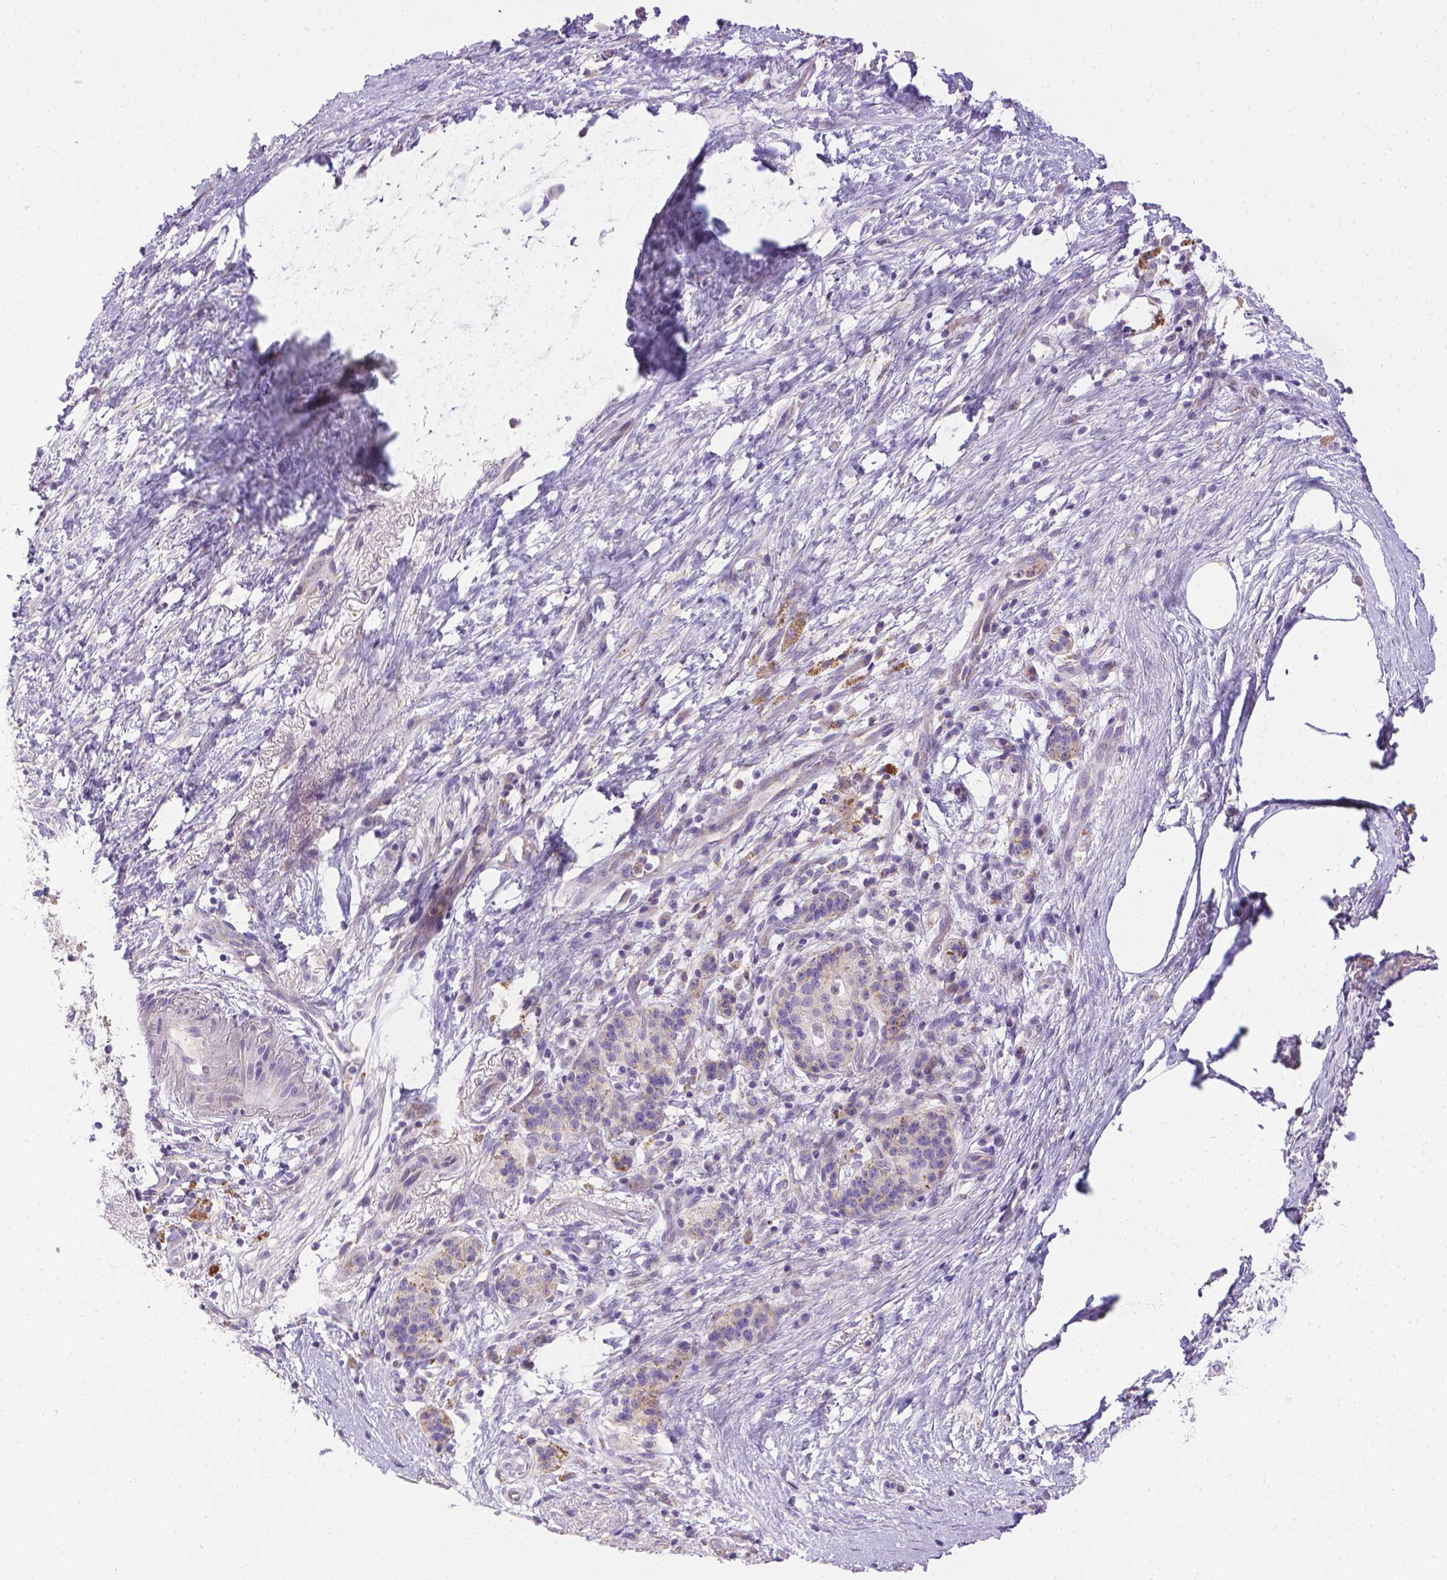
{"staining": {"intensity": "weak", "quantity": "<25%", "location": "cytoplasmic/membranous"}, "tissue": "pancreatic cancer", "cell_type": "Tumor cells", "image_type": "cancer", "snomed": [{"axis": "morphology", "description": "Adenocarcinoma, NOS"}, {"axis": "topography", "description": "Pancreas"}], "caption": "IHC of human pancreatic adenocarcinoma shows no expression in tumor cells.", "gene": "TM4SF18", "patient": {"sex": "female", "age": 72}}